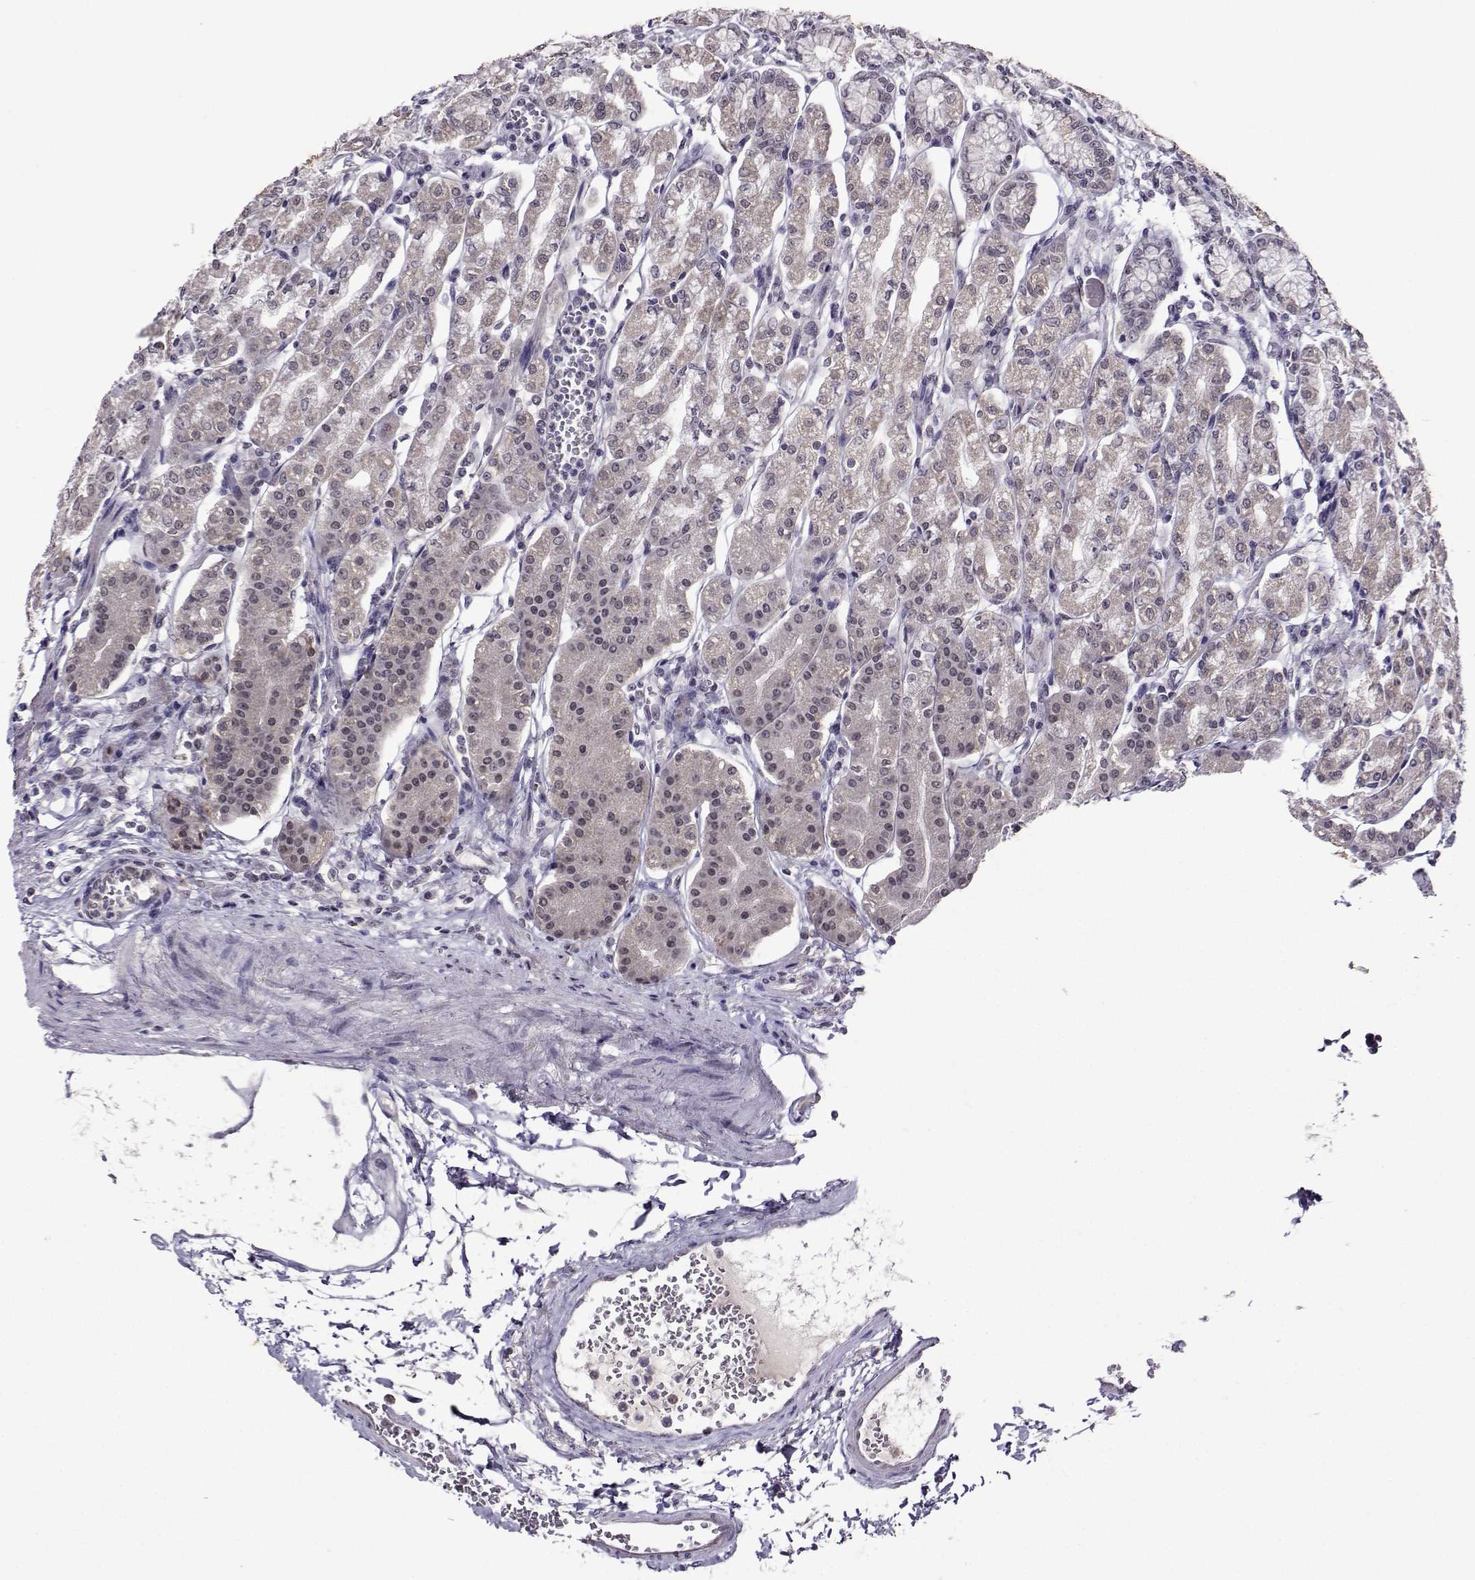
{"staining": {"intensity": "weak", "quantity": "25%-75%", "location": "cytoplasmic/membranous"}, "tissue": "stomach", "cell_type": "Glandular cells", "image_type": "normal", "snomed": [{"axis": "morphology", "description": "Normal tissue, NOS"}, {"axis": "topography", "description": "Skeletal muscle"}, {"axis": "topography", "description": "Stomach"}], "caption": "Immunohistochemistry of unremarkable stomach shows low levels of weak cytoplasmic/membranous staining in approximately 25%-75% of glandular cells.", "gene": "DDX20", "patient": {"sex": "female", "age": 57}}